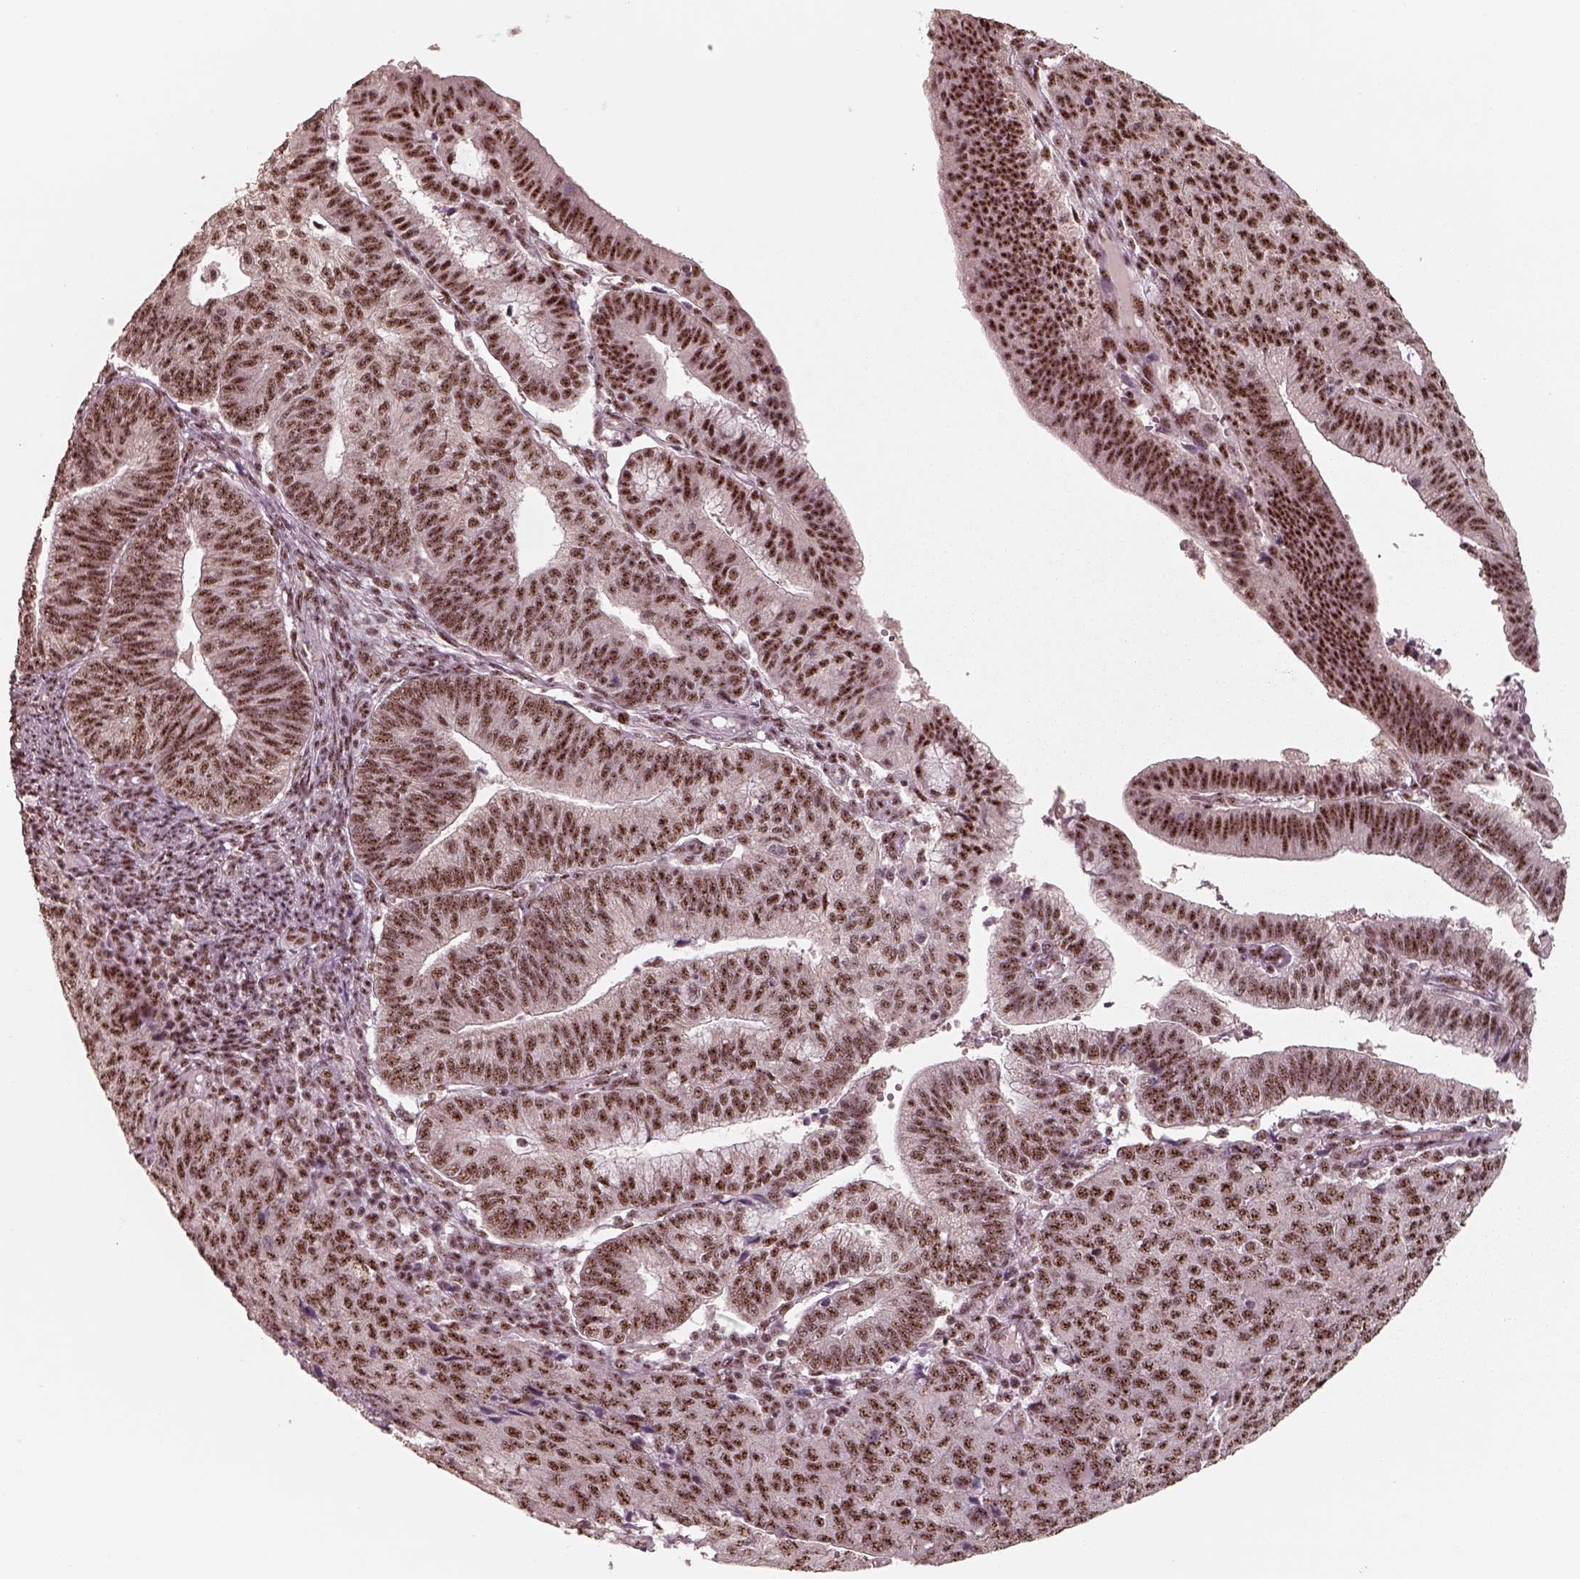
{"staining": {"intensity": "moderate", "quantity": ">75%", "location": "nuclear"}, "tissue": "endometrial cancer", "cell_type": "Tumor cells", "image_type": "cancer", "snomed": [{"axis": "morphology", "description": "Adenocarcinoma, NOS"}, {"axis": "topography", "description": "Endometrium"}], "caption": "A photomicrograph of endometrial cancer stained for a protein displays moderate nuclear brown staining in tumor cells. Using DAB (3,3'-diaminobenzidine) (brown) and hematoxylin (blue) stains, captured at high magnification using brightfield microscopy.", "gene": "ATXN7L3", "patient": {"sex": "female", "age": 82}}